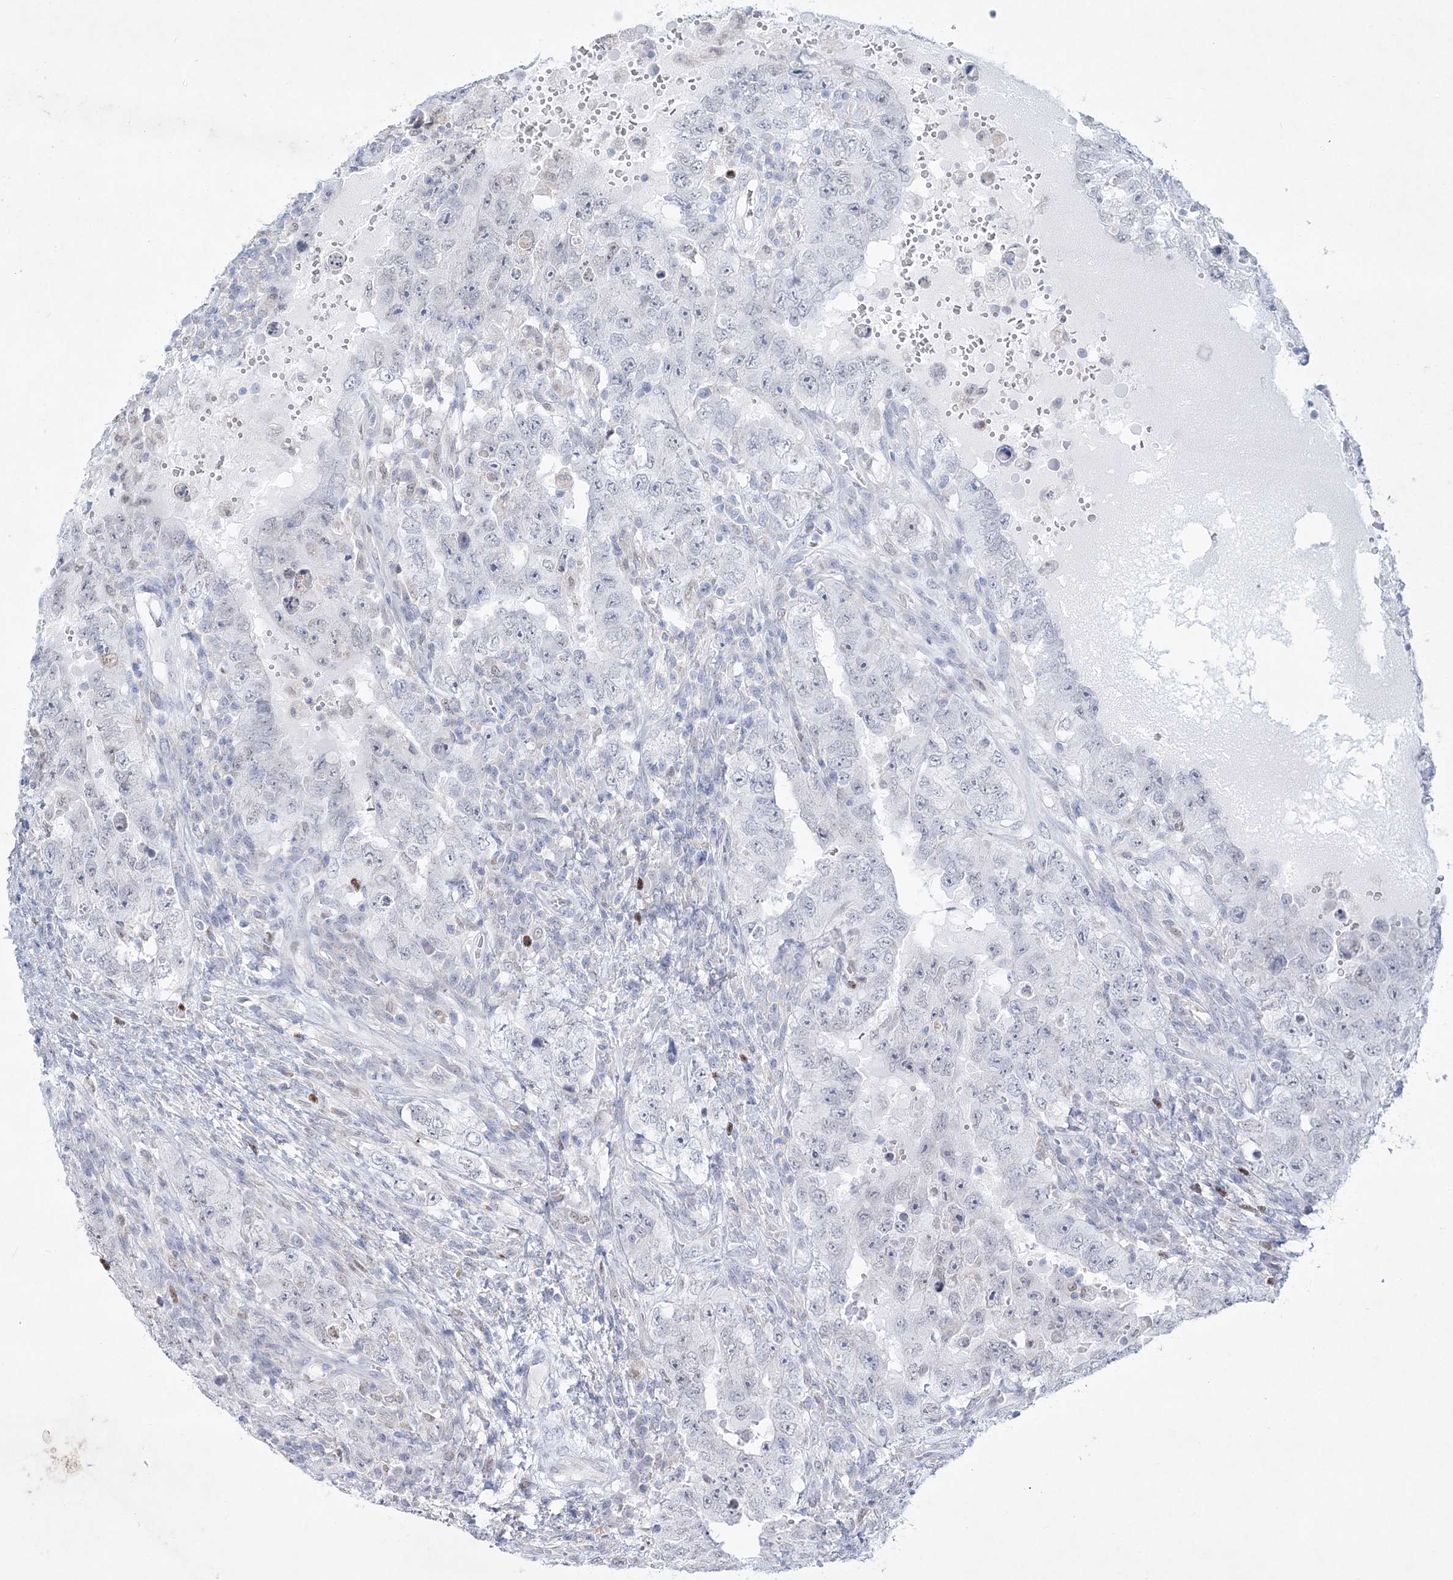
{"staining": {"intensity": "negative", "quantity": "none", "location": "none"}, "tissue": "testis cancer", "cell_type": "Tumor cells", "image_type": "cancer", "snomed": [{"axis": "morphology", "description": "Carcinoma, Embryonal, NOS"}, {"axis": "topography", "description": "Testis"}], "caption": "Tumor cells show no significant staining in testis embryonal carcinoma.", "gene": "WDR27", "patient": {"sex": "male", "age": 26}}